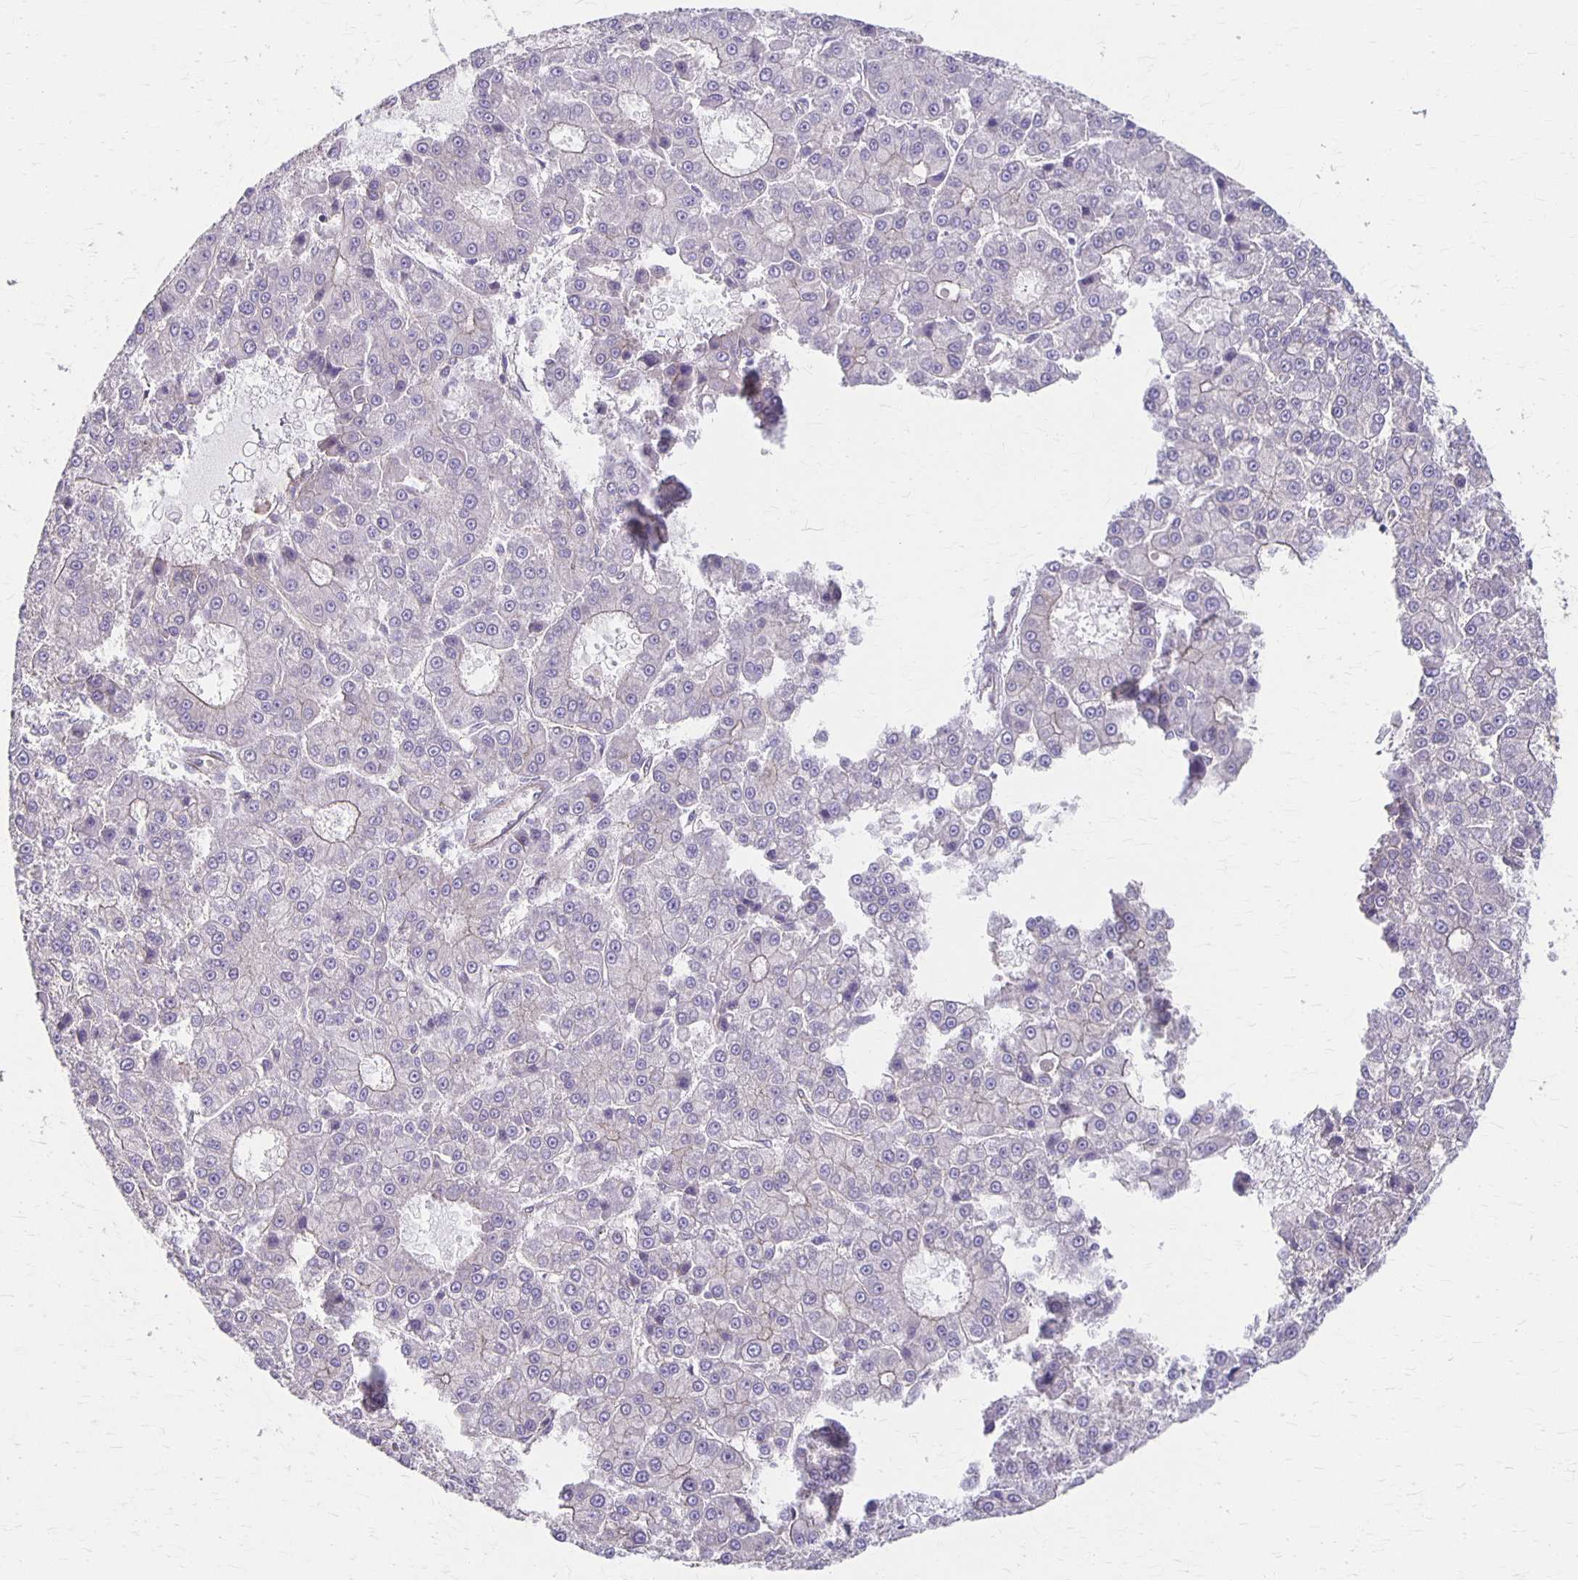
{"staining": {"intensity": "negative", "quantity": "none", "location": "none"}, "tissue": "liver cancer", "cell_type": "Tumor cells", "image_type": "cancer", "snomed": [{"axis": "morphology", "description": "Carcinoma, Hepatocellular, NOS"}, {"axis": "topography", "description": "Liver"}], "caption": "Liver hepatocellular carcinoma was stained to show a protein in brown. There is no significant staining in tumor cells.", "gene": "PPP1R3E", "patient": {"sex": "male", "age": 70}}